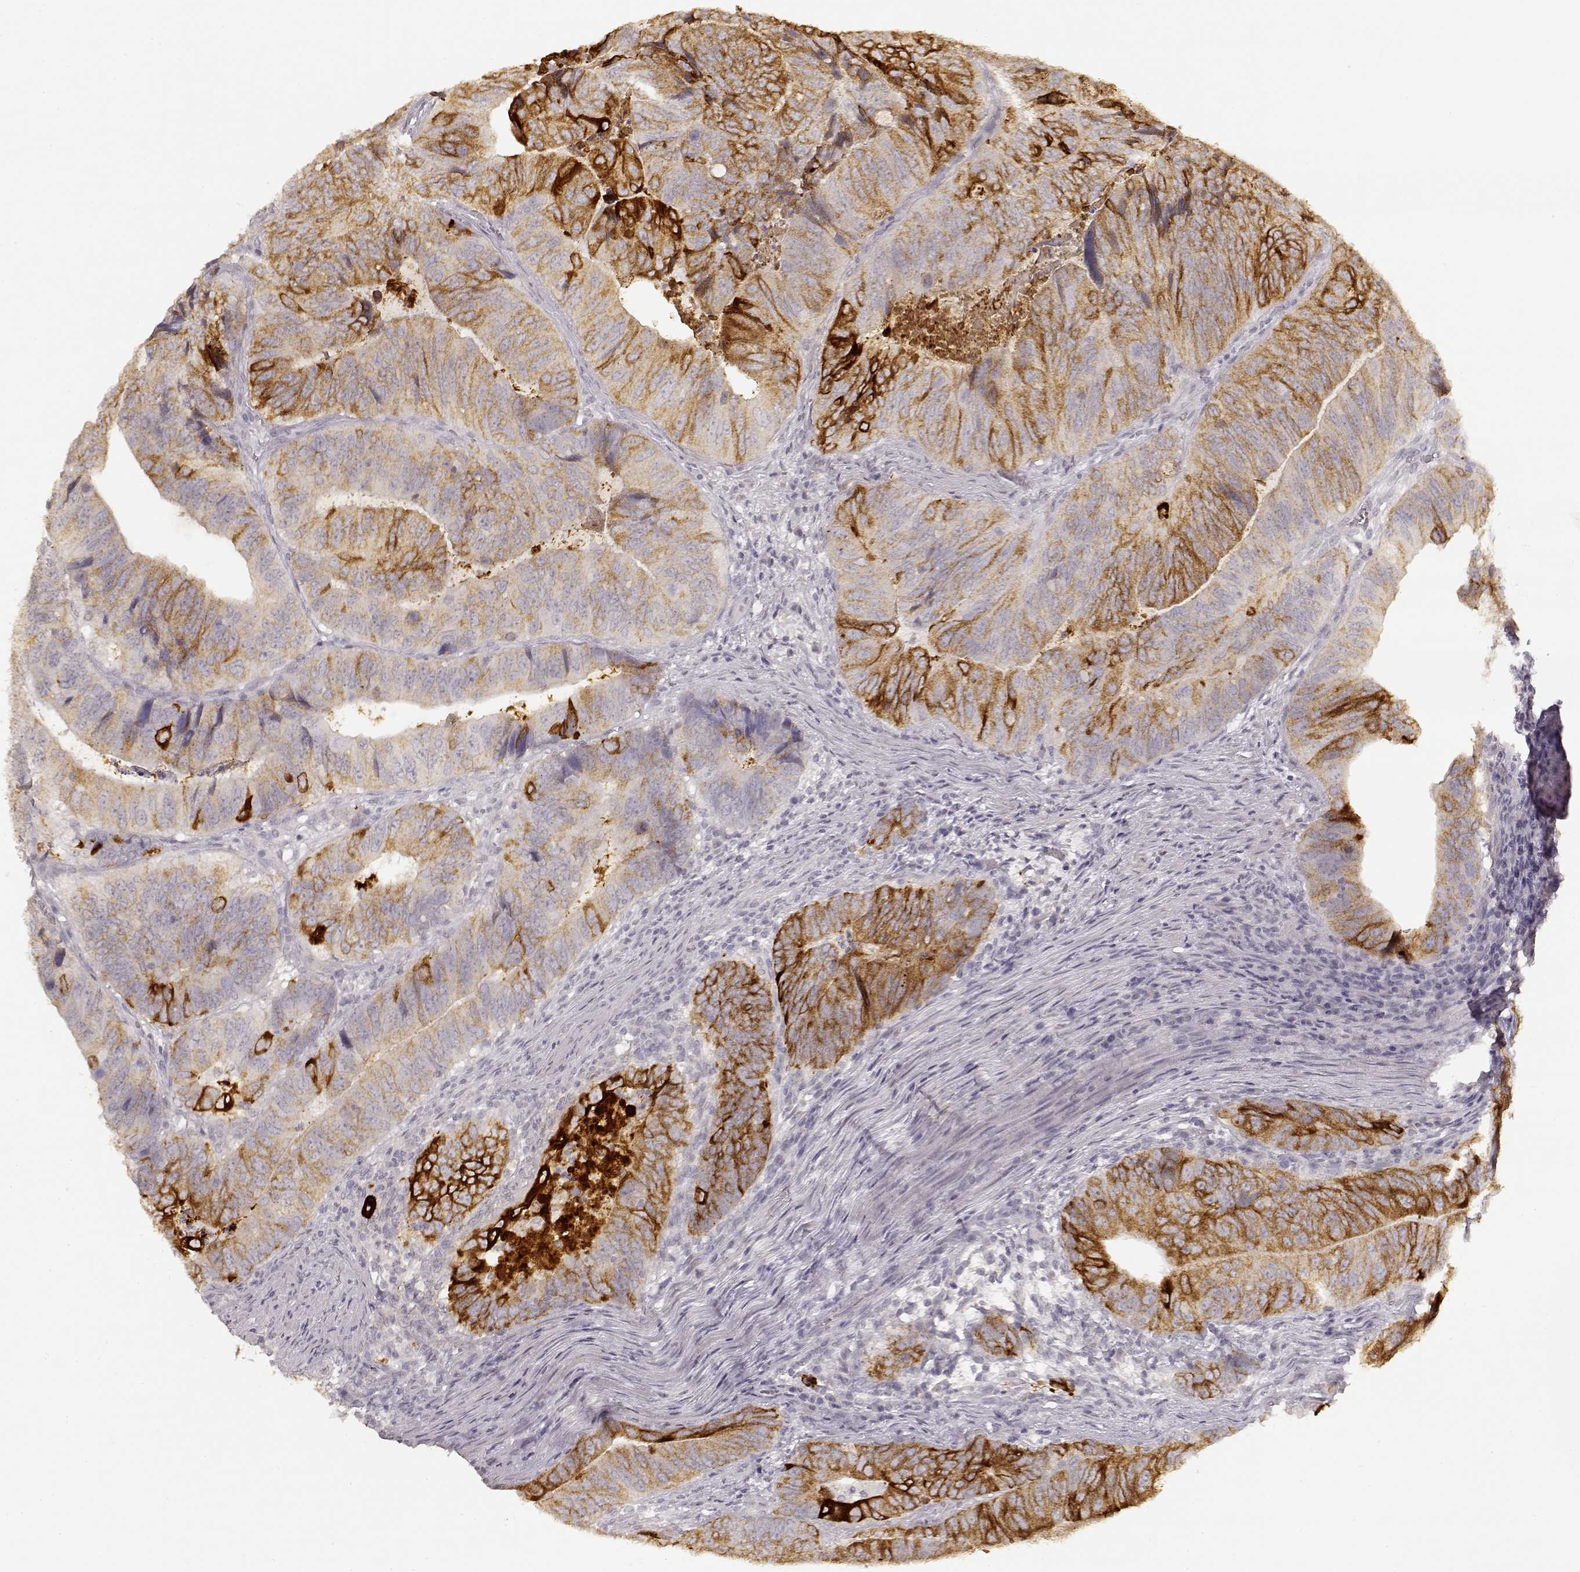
{"staining": {"intensity": "strong", "quantity": "25%-75%", "location": "cytoplasmic/membranous"}, "tissue": "colorectal cancer", "cell_type": "Tumor cells", "image_type": "cancer", "snomed": [{"axis": "morphology", "description": "Adenocarcinoma, NOS"}, {"axis": "topography", "description": "Colon"}], "caption": "DAB (3,3'-diaminobenzidine) immunohistochemical staining of human adenocarcinoma (colorectal) demonstrates strong cytoplasmic/membranous protein staining in about 25%-75% of tumor cells.", "gene": "LAMC2", "patient": {"sex": "male", "age": 79}}